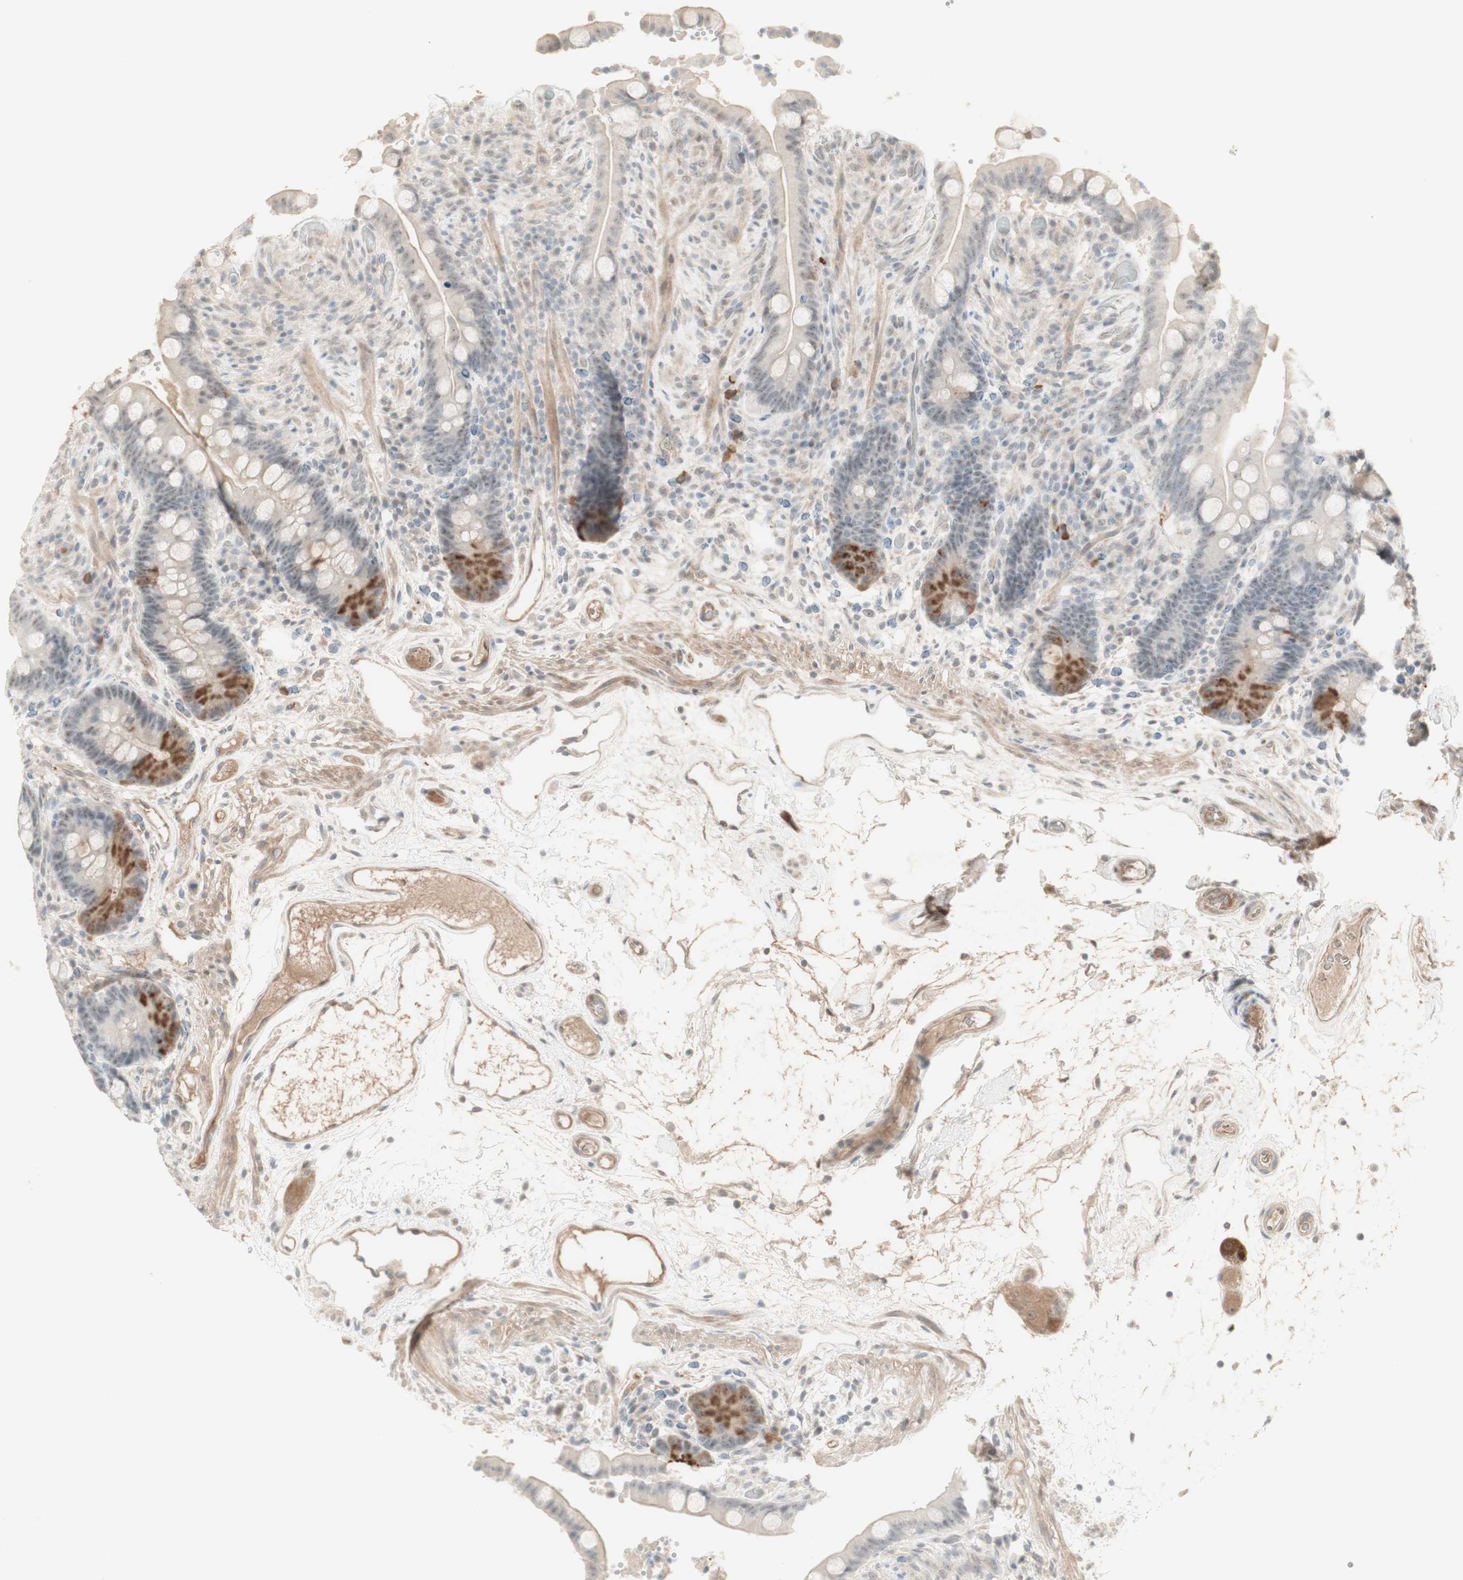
{"staining": {"intensity": "weak", "quantity": ">75%", "location": "cytoplasmic/membranous"}, "tissue": "colon", "cell_type": "Endothelial cells", "image_type": "normal", "snomed": [{"axis": "morphology", "description": "Normal tissue, NOS"}, {"axis": "topography", "description": "Colon"}], "caption": "Immunohistochemical staining of unremarkable human colon demonstrates low levels of weak cytoplasmic/membranous expression in approximately >75% of endothelial cells.", "gene": "PLCD4", "patient": {"sex": "male", "age": 73}}